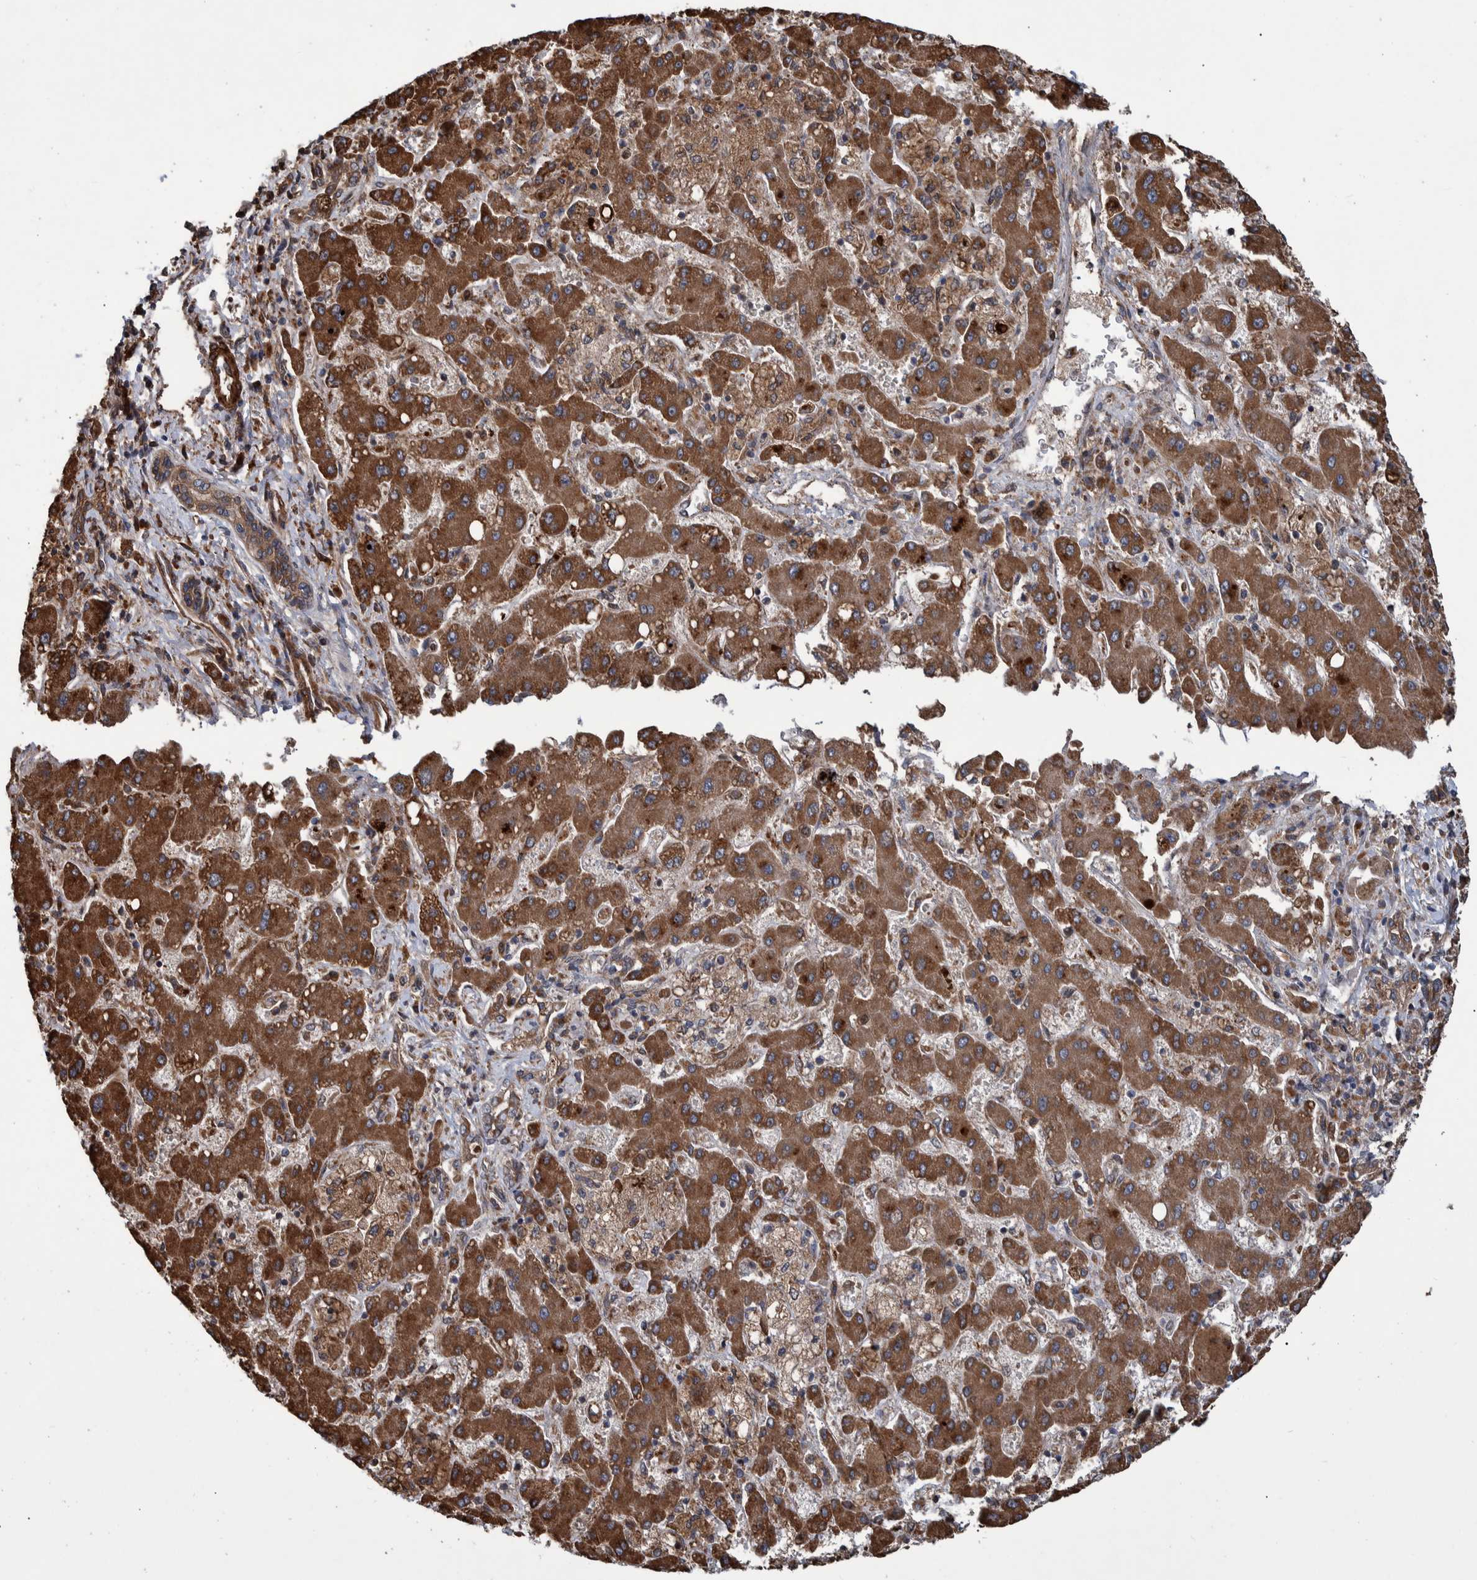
{"staining": {"intensity": "weak", "quantity": ">75%", "location": "cytoplasmic/membranous"}, "tissue": "liver cancer", "cell_type": "Tumor cells", "image_type": "cancer", "snomed": [{"axis": "morphology", "description": "Cholangiocarcinoma"}, {"axis": "topography", "description": "Liver"}], "caption": "A micrograph of liver cholangiocarcinoma stained for a protein reveals weak cytoplasmic/membranous brown staining in tumor cells.", "gene": "B3GNTL1", "patient": {"sex": "male", "age": 50}}